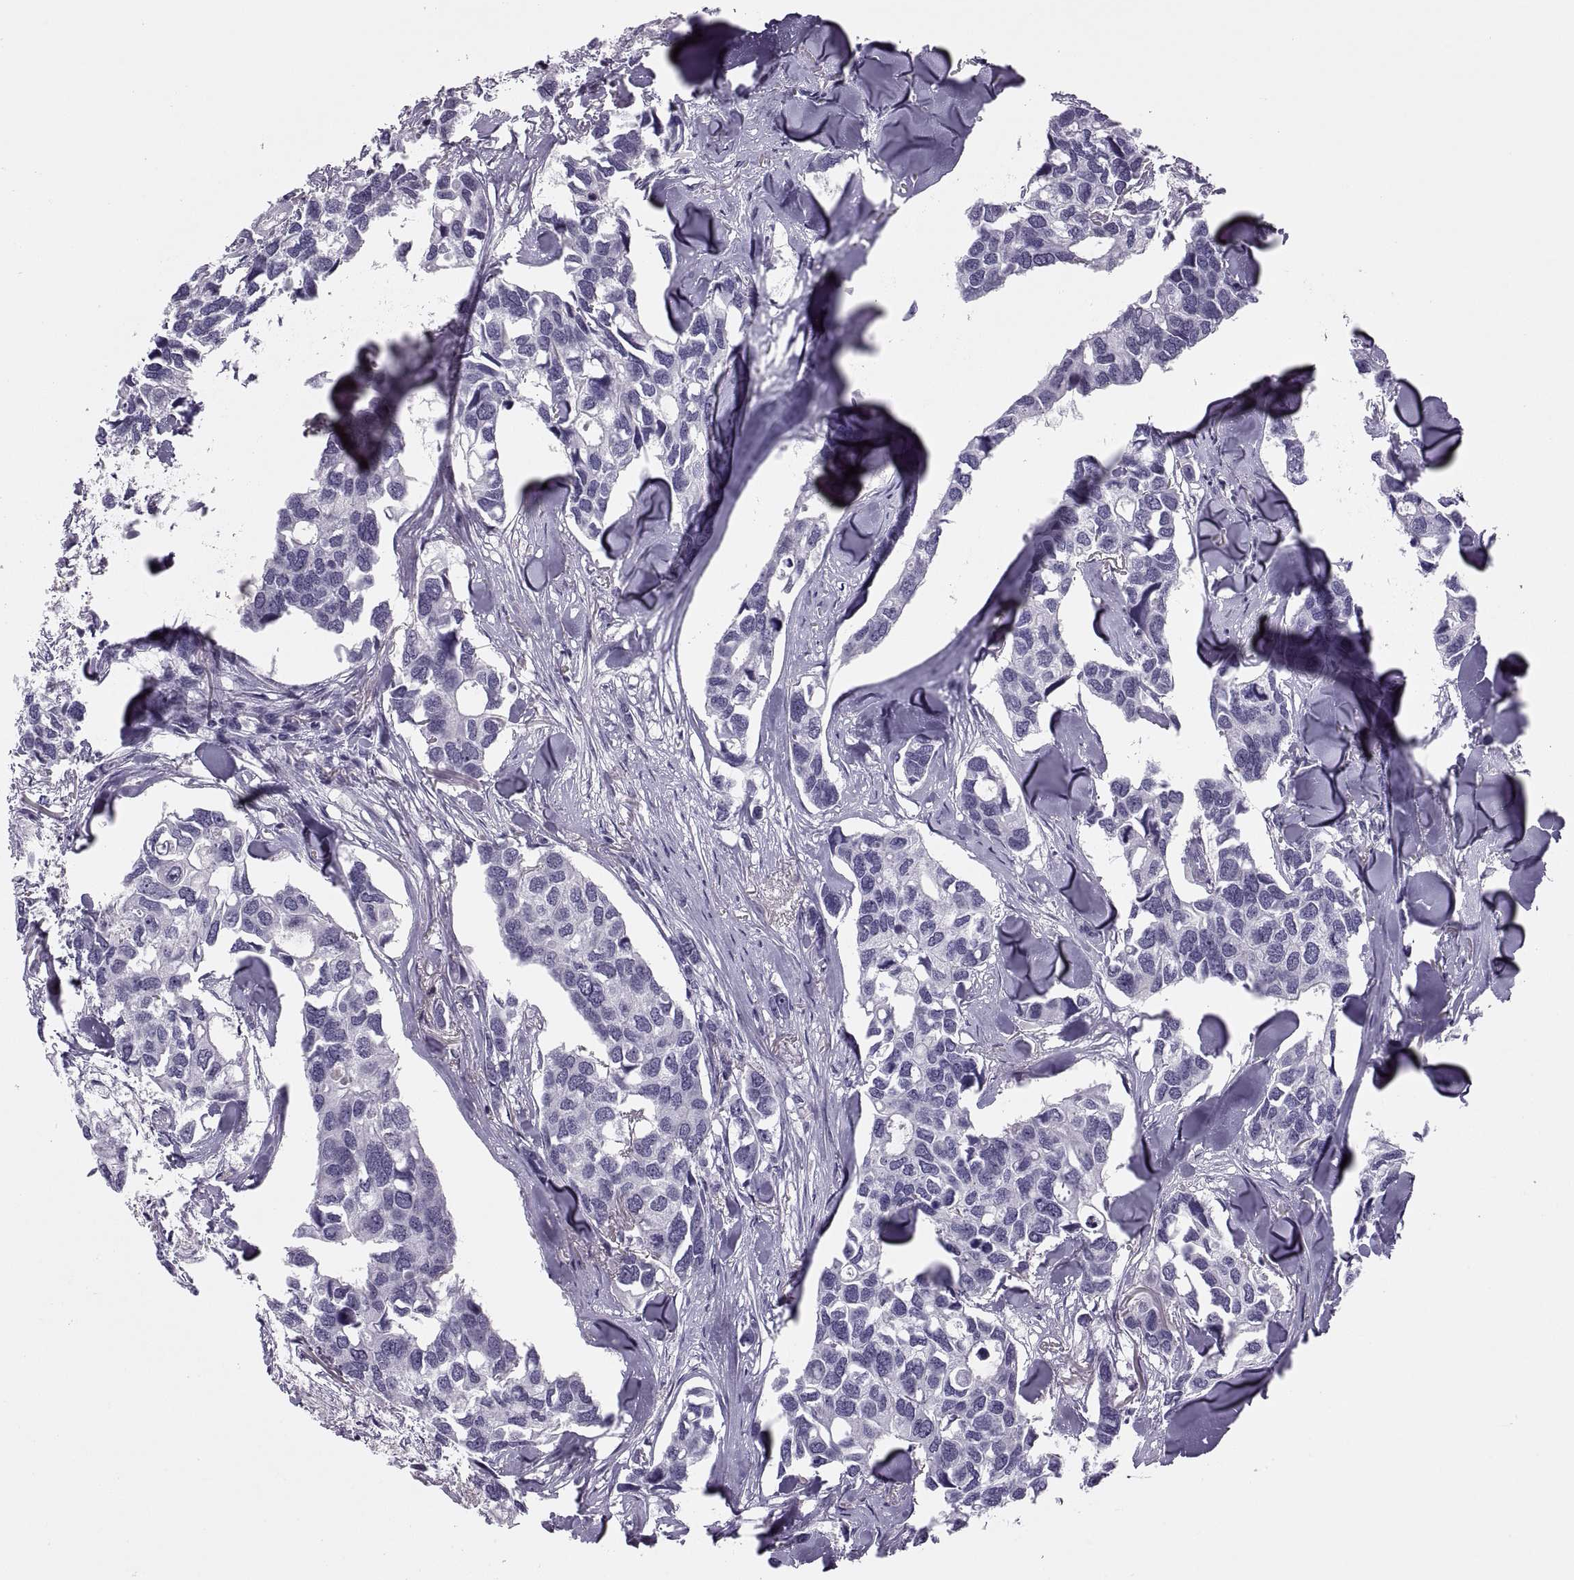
{"staining": {"intensity": "negative", "quantity": "none", "location": "none"}, "tissue": "breast cancer", "cell_type": "Tumor cells", "image_type": "cancer", "snomed": [{"axis": "morphology", "description": "Duct carcinoma"}, {"axis": "topography", "description": "Breast"}], "caption": "DAB immunohistochemical staining of human breast infiltrating ductal carcinoma exhibits no significant staining in tumor cells.", "gene": "SYNGR4", "patient": {"sex": "female", "age": 83}}